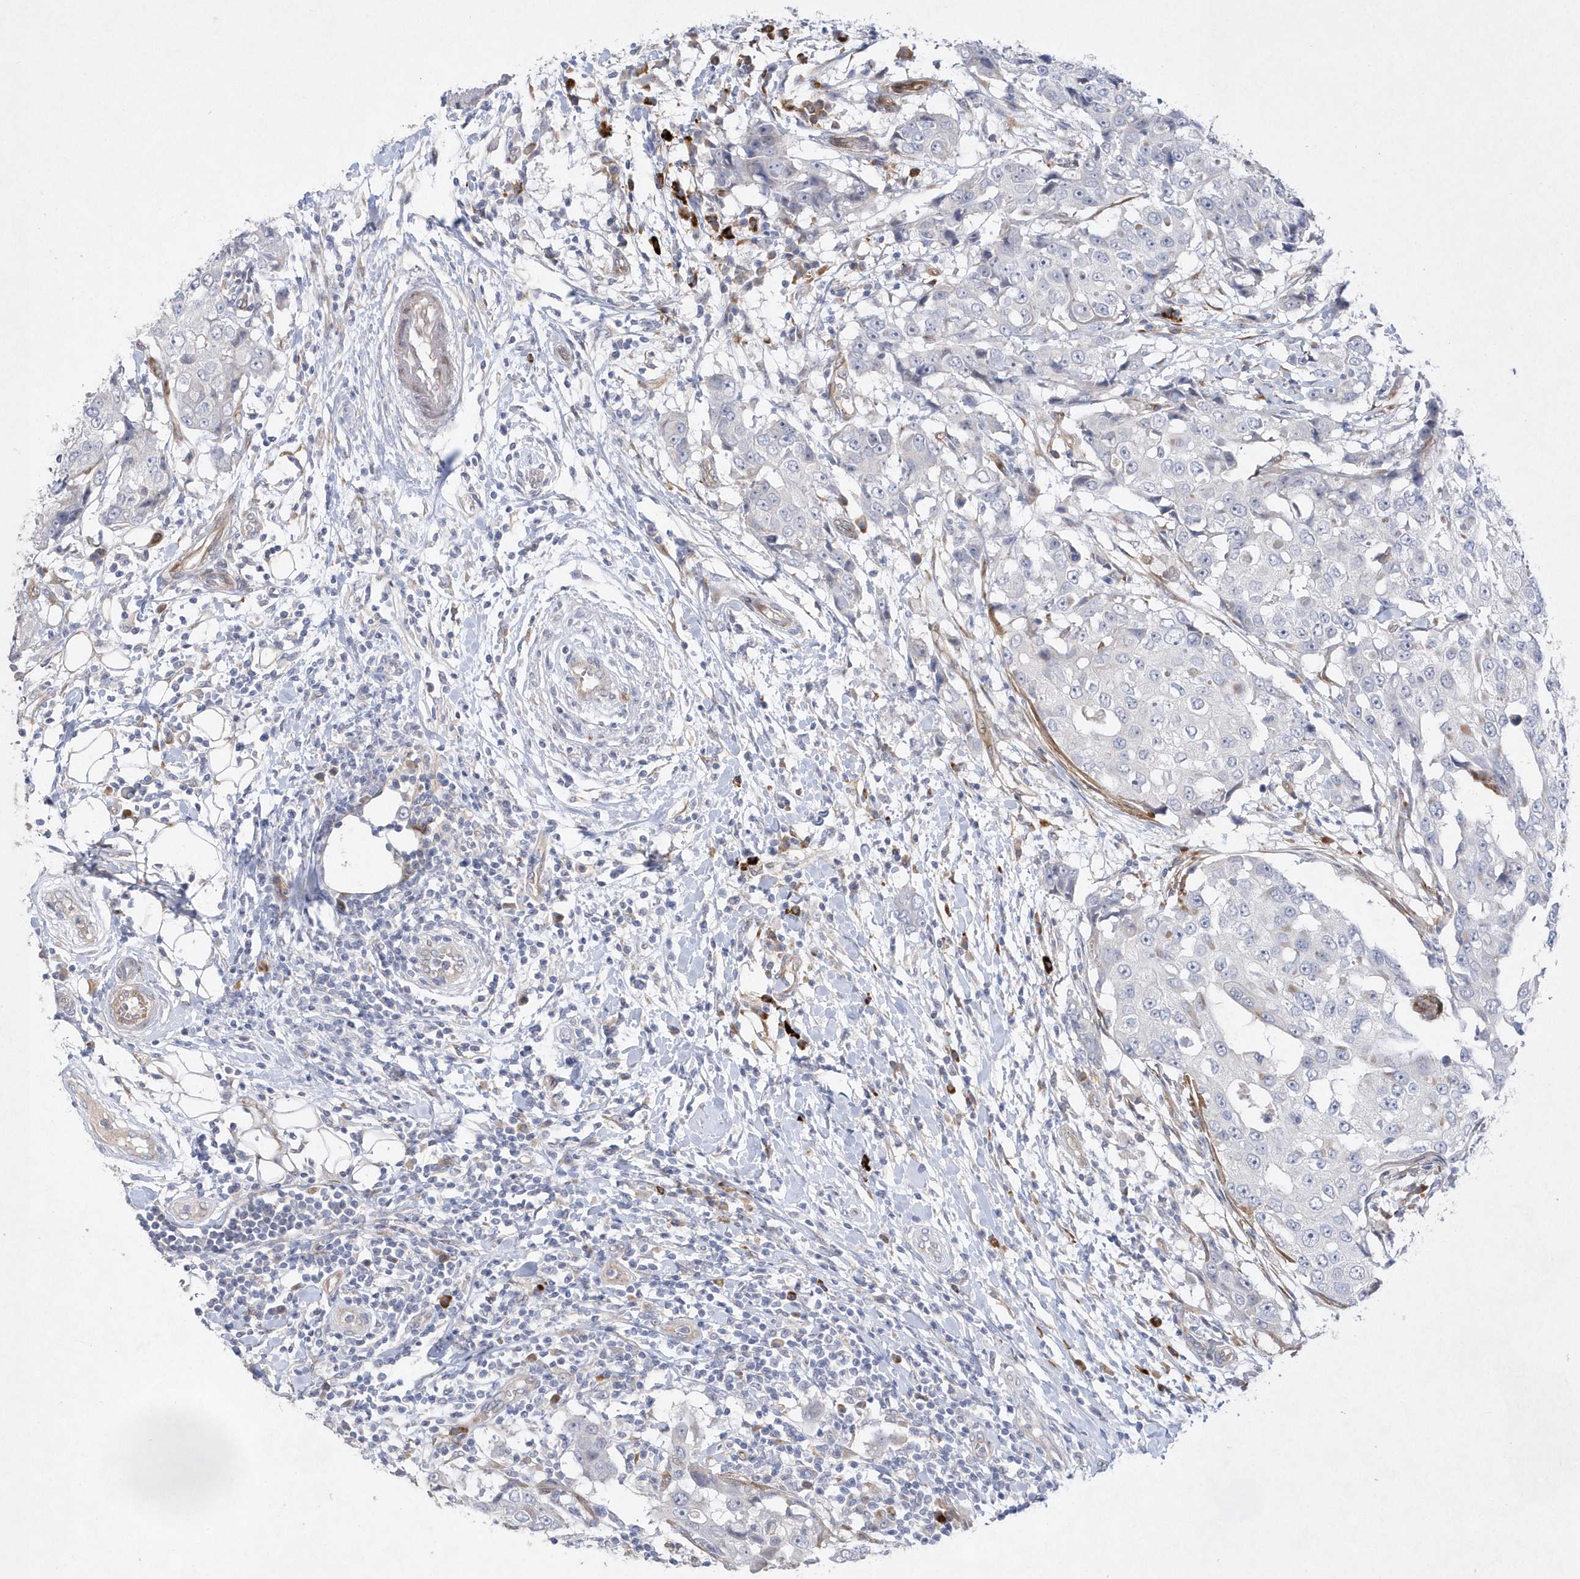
{"staining": {"intensity": "negative", "quantity": "none", "location": "none"}, "tissue": "breast cancer", "cell_type": "Tumor cells", "image_type": "cancer", "snomed": [{"axis": "morphology", "description": "Duct carcinoma"}, {"axis": "topography", "description": "Breast"}], "caption": "DAB immunohistochemical staining of breast intraductal carcinoma displays no significant positivity in tumor cells.", "gene": "TMEM132B", "patient": {"sex": "female", "age": 27}}